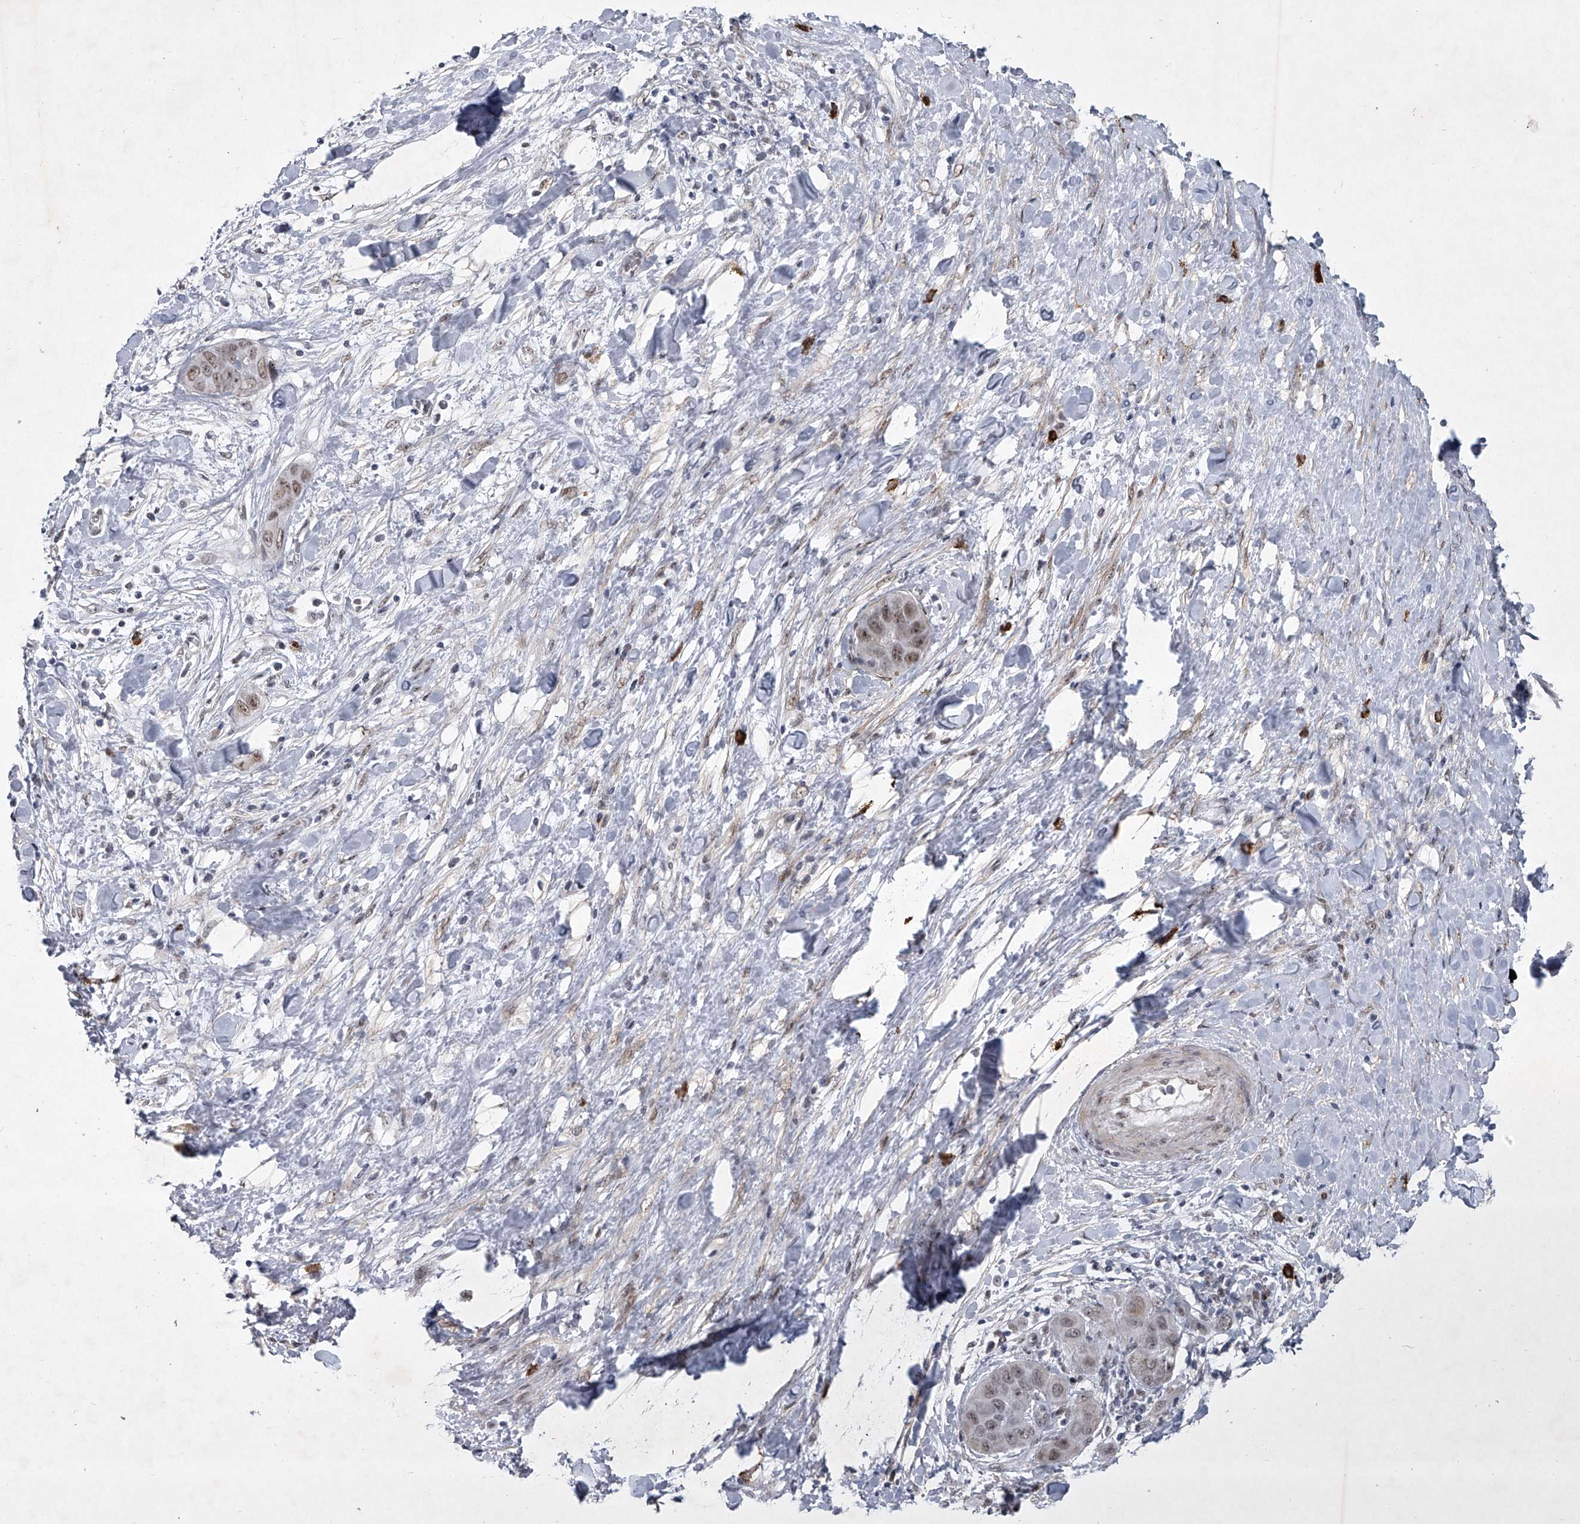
{"staining": {"intensity": "moderate", "quantity": ">75%", "location": "nuclear"}, "tissue": "liver cancer", "cell_type": "Tumor cells", "image_type": "cancer", "snomed": [{"axis": "morphology", "description": "Cholangiocarcinoma"}, {"axis": "topography", "description": "Liver"}], "caption": "Moderate nuclear expression is appreciated in about >75% of tumor cells in liver cancer. Using DAB (3,3'-diaminobenzidine) (brown) and hematoxylin (blue) stains, captured at high magnification using brightfield microscopy.", "gene": "MLLT1", "patient": {"sex": "female", "age": 52}}